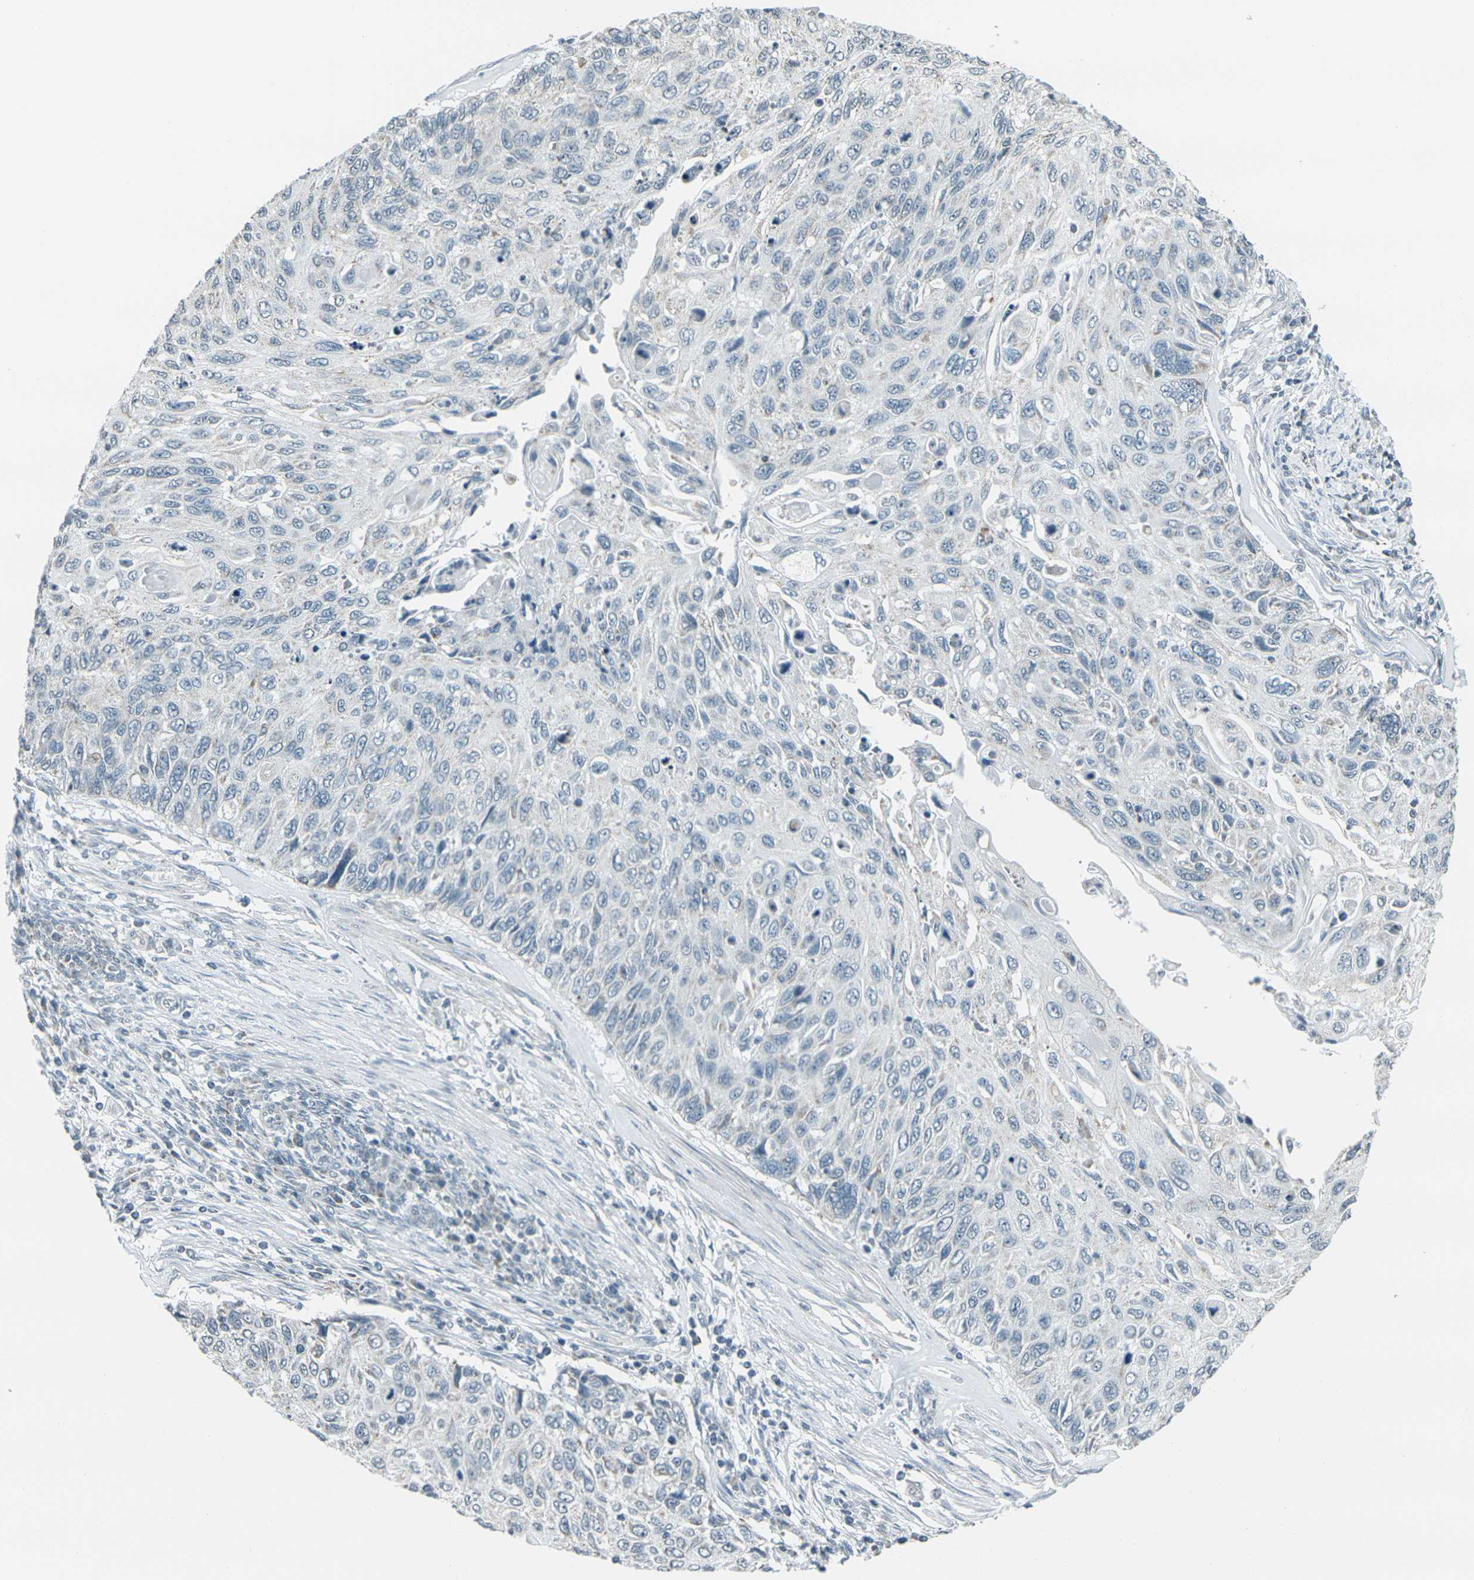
{"staining": {"intensity": "weak", "quantity": "<25%", "location": "cytoplasmic/membranous"}, "tissue": "cervical cancer", "cell_type": "Tumor cells", "image_type": "cancer", "snomed": [{"axis": "morphology", "description": "Squamous cell carcinoma, NOS"}, {"axis": "topography", "description": "Cervix"}], "caption": "Protein analysis of cervical cancer (squamous cell carcinoma) displays no significant expression in tumor cells.", "gene": "H2BC1", "patient": {"sex": "female", "age": 70}}